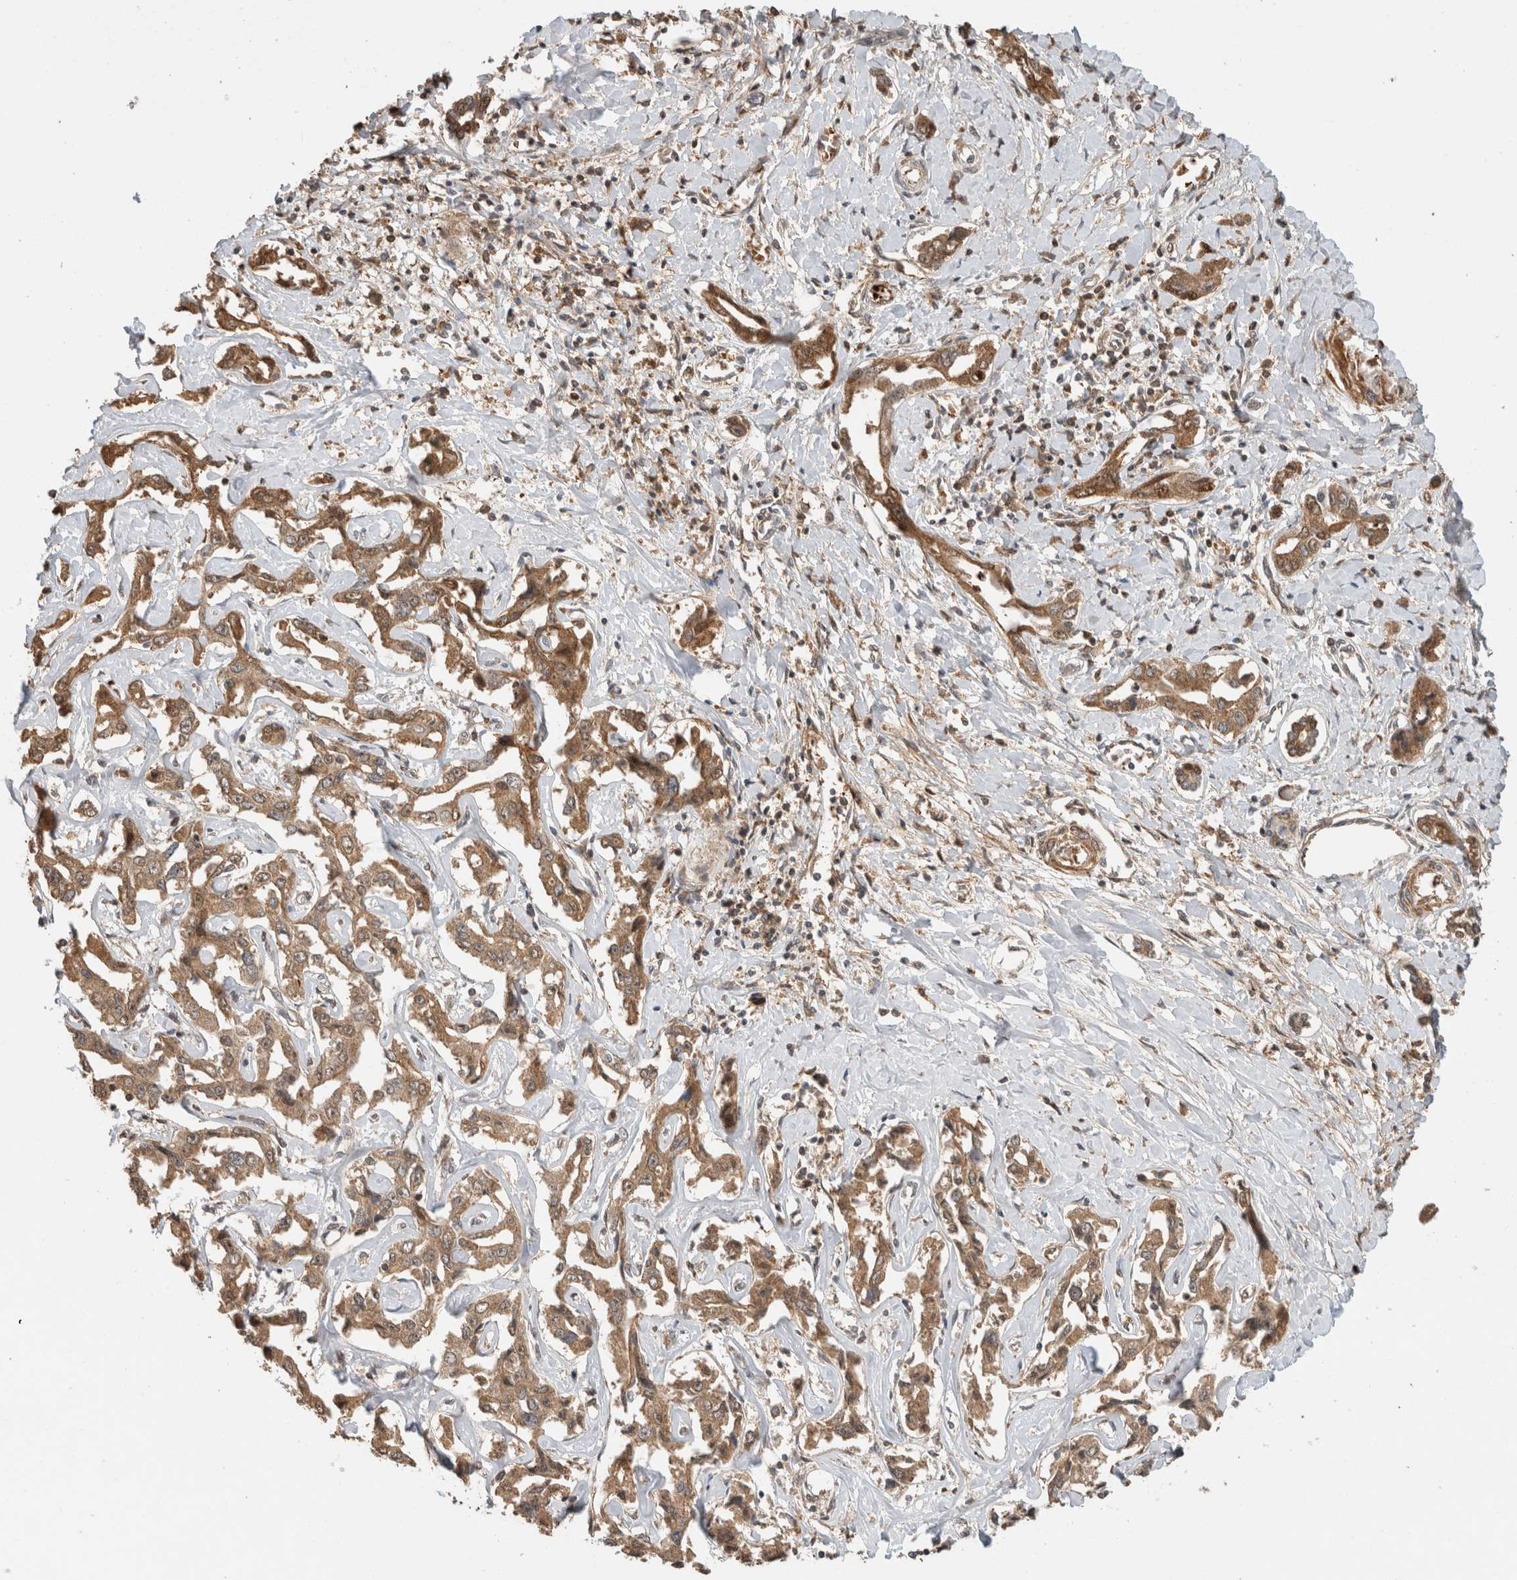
{"staining": {"intensity": "moderate", "quantity": ">75%", "location": "cytoplasmic/membranous"}, "tissue": "liver cancer", "cell_type": "Tumor cells", "image_type": "cancer", "snomed": [{"axis": "morphology", "description": "Cholangiocarcinoma"}, {"axis": "topography", "description": "Liver"}], "caption": "A photomicrograph of liver cholangiocarcinoma stained for a protein shows moderate cytoplasmic/membranous brown staining in tumor cells. (DAB IHC, brown staining for protein, blue staining for nuclei).", "gene": "FAM3A", "patient": {"sex": "male", "age": 59}}